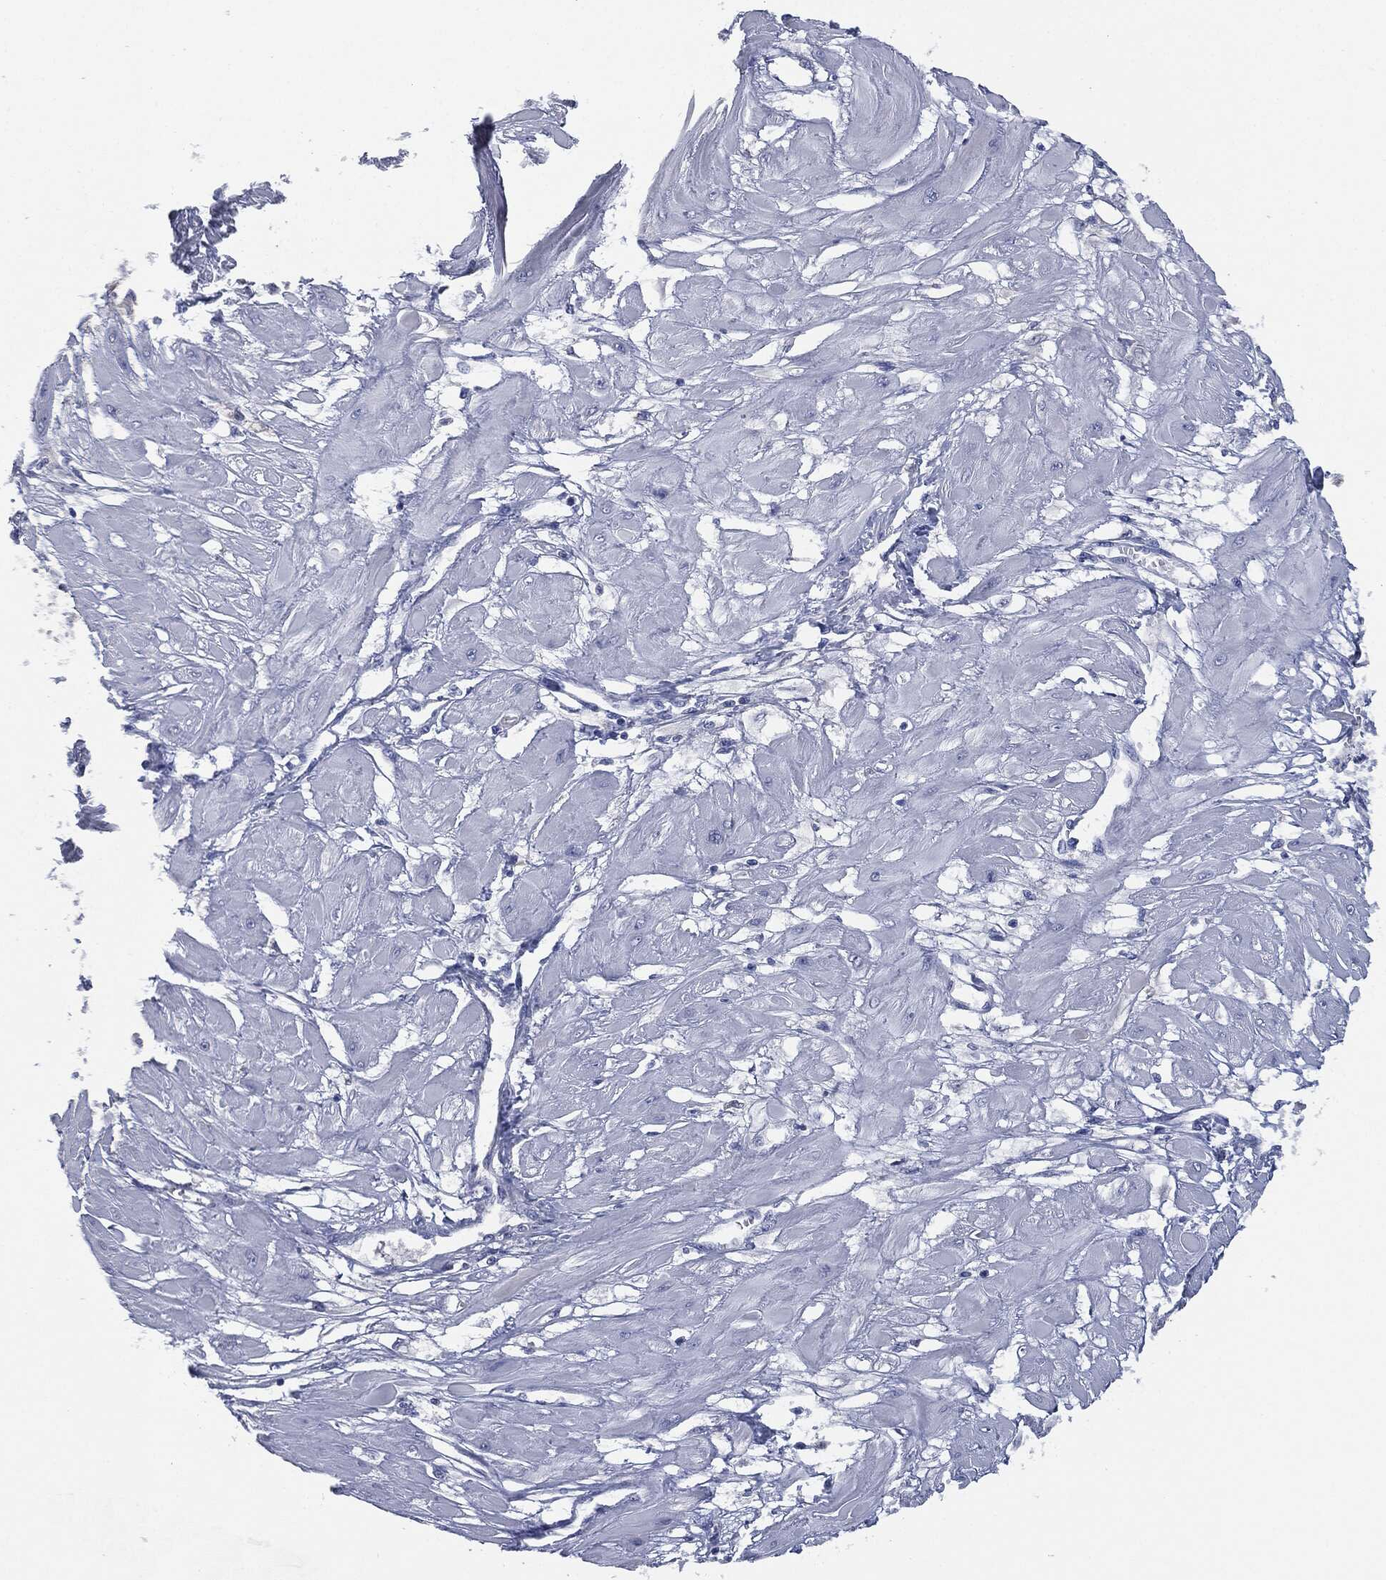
{"staining": {"intensity": "negative", "quantity": "none", "location": "none"}, "tissue": "cervical cancer", "cell_type": "Tumor cells", "image_type": "cancer", "snomed": [{"axis": "morphology", "description": "Squamous cell carcinoma, NOS"}, {"axis": "topography", "description": "Cervix"}], "caption": "The histopathology image shows no staining of tumor cells in cervical squamous cell carcinoma.", "gene": "SIGLEC7", "patient": {"sex": "female", "age": 34}}